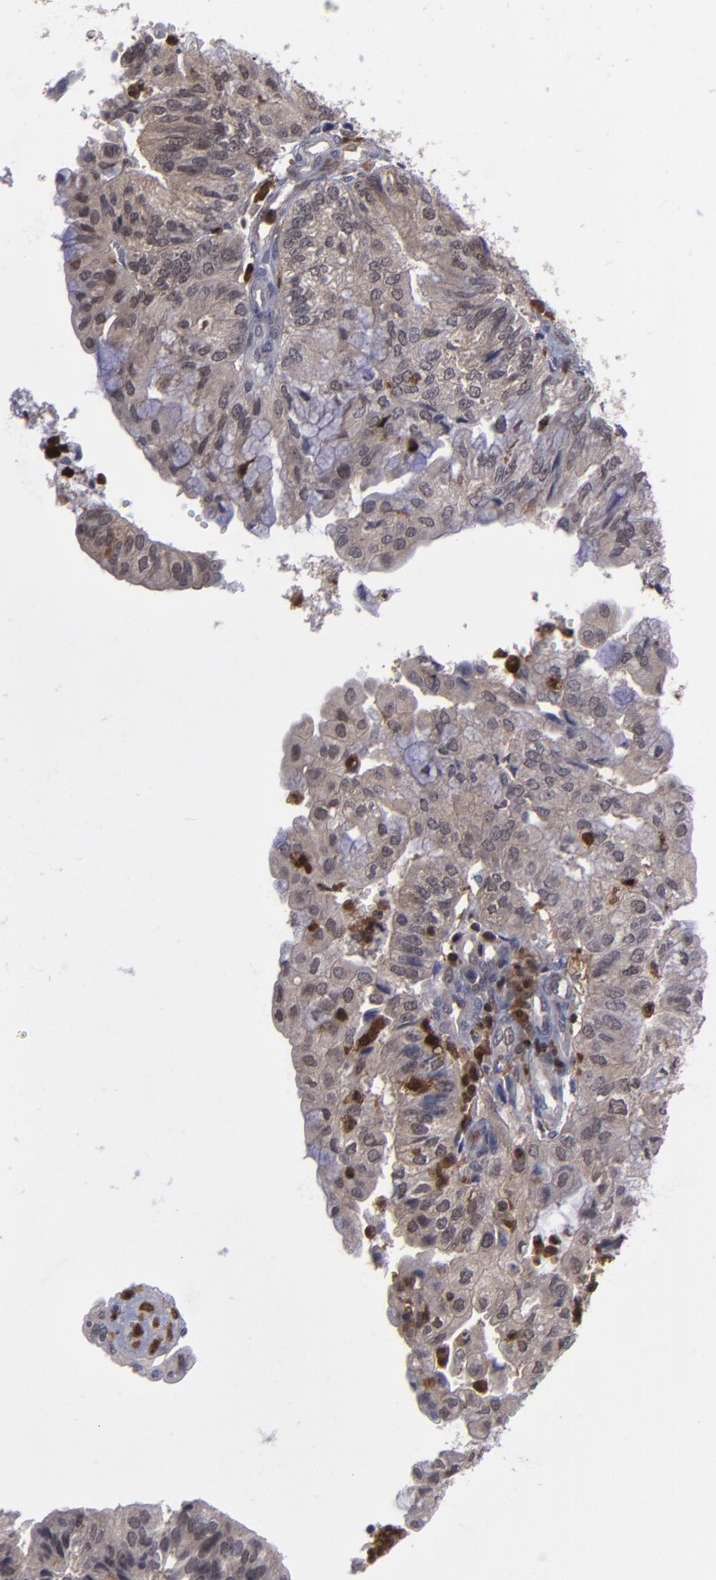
{"staining": {"intensity": "weak", "quantity": ">75%", "location": "cytoplasmic/membranous"}, "tissue": "endometrial cancer", "cell_type": "Tumor cells", "image_type": "cancer", "snomed": [{"axis": "morphology", "description": "Adenocarcinoma, NOS"}, {"axis": "topography", "description": "Endometrium"}], "caption": "Weak cytoplasmic/membranous staining is appreciated in about >75% of tumor cells in endometrial cancer (adenocarcinoma).", "gene": "GRB2", "patient": {"sex": "female", "age": 59}}